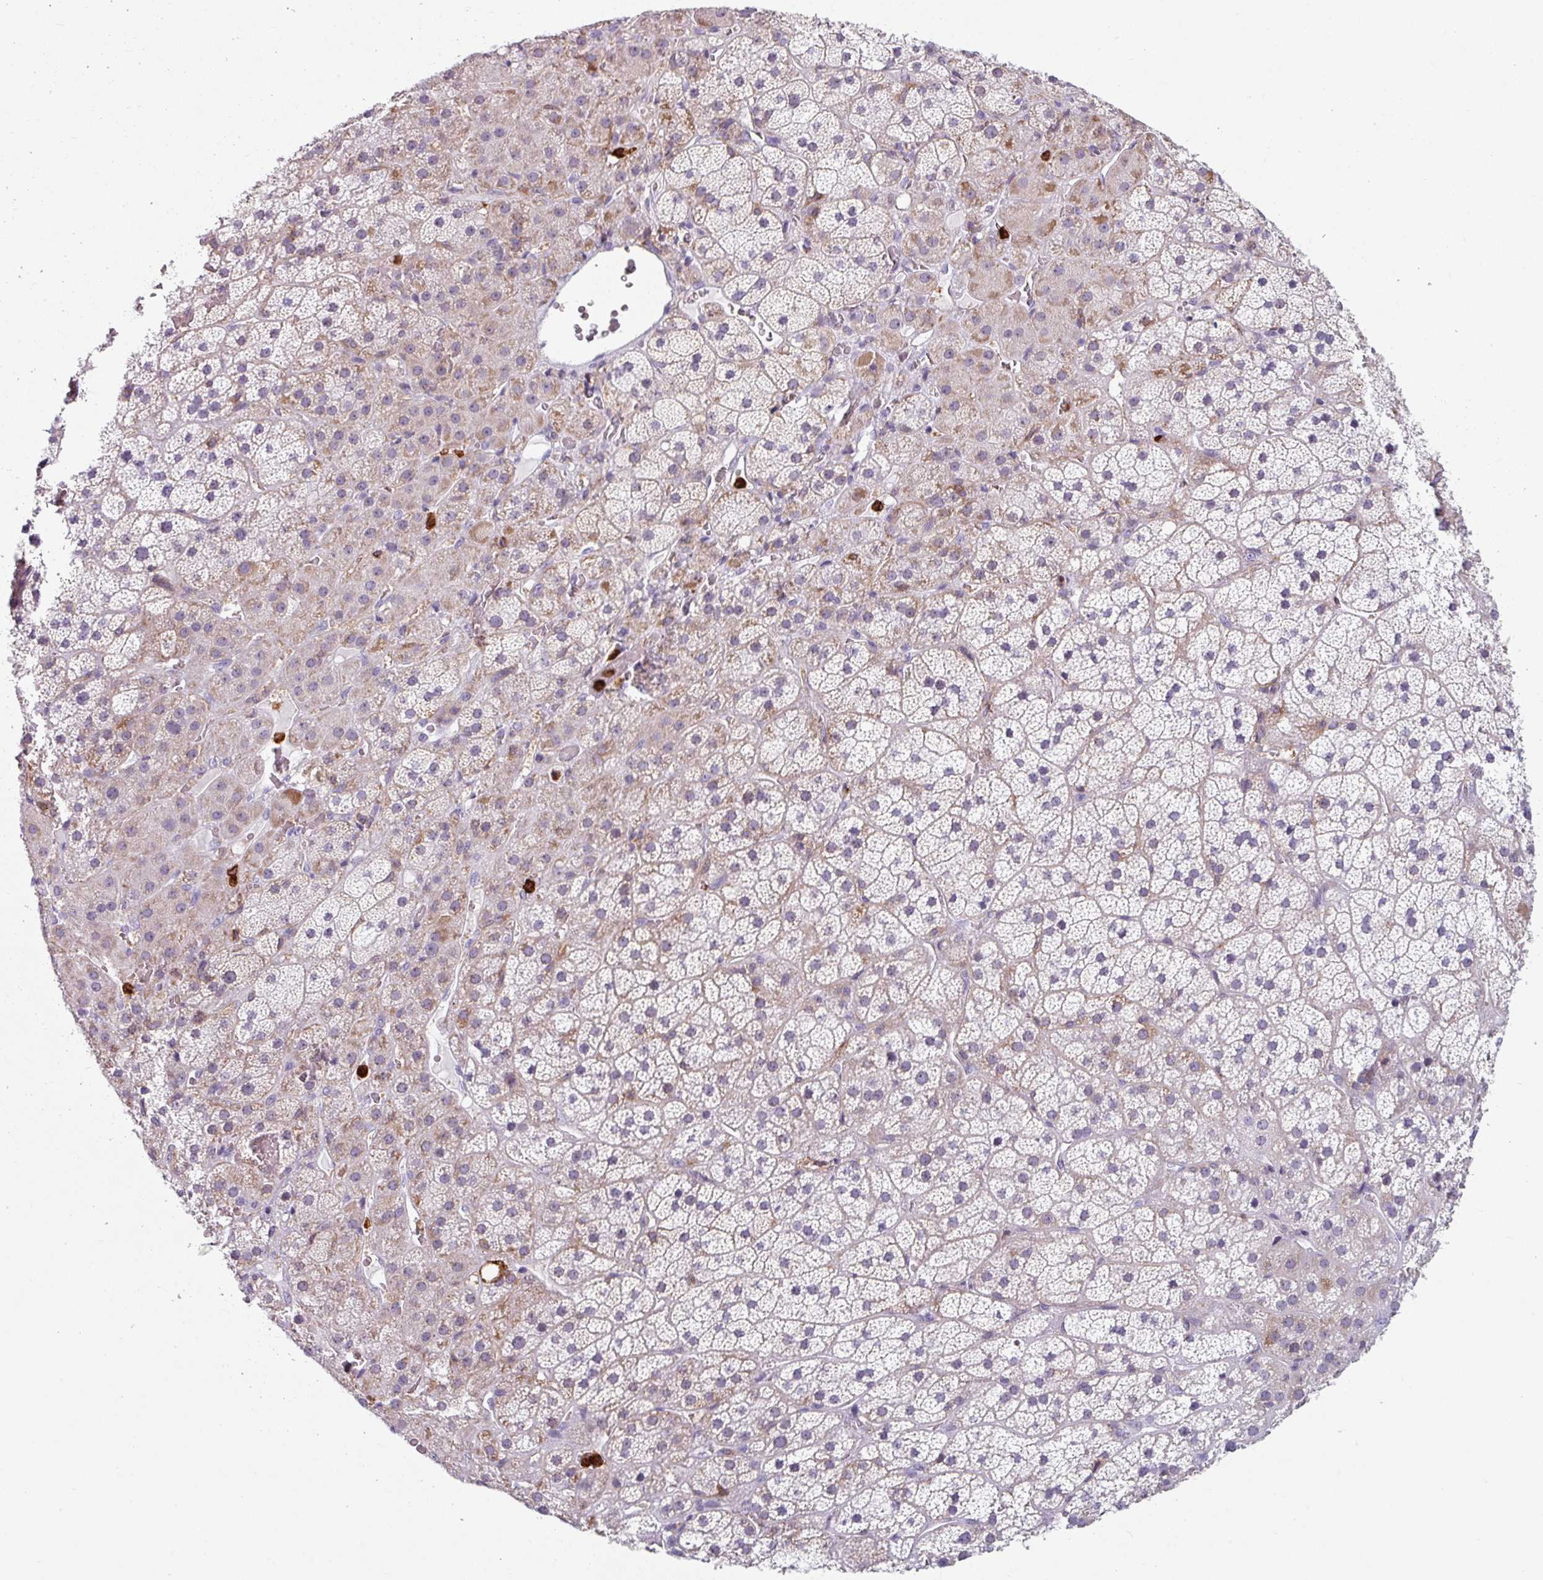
{"staining": {"intensity": "moderate", "quantity": "<25%", "location": "cytoplasmic/membranous"}, "tissue": "adrenal gland", "cell_type": "Glandular cells", "image_type": "normal", "snomed": [{"axis": "morphology", "description": "Normal tissue, NOS"}, {"axis": "topography", "description": "Adrenal gland"}], "caption": "IHC staining of unremarkable adrenal gland, which reveals low levels of moderate cytoplasmic/membranous positivity in approximately <25% of glandular cells indicating moderate cytoplasmic/membranous protein expression. The staining was performed using DAB (brown) for protein detection and nuclei were counterstained in hematoxylin (blue).", "gene": "EXOSC5", "patient": {"sex": "male", "age": 57}}